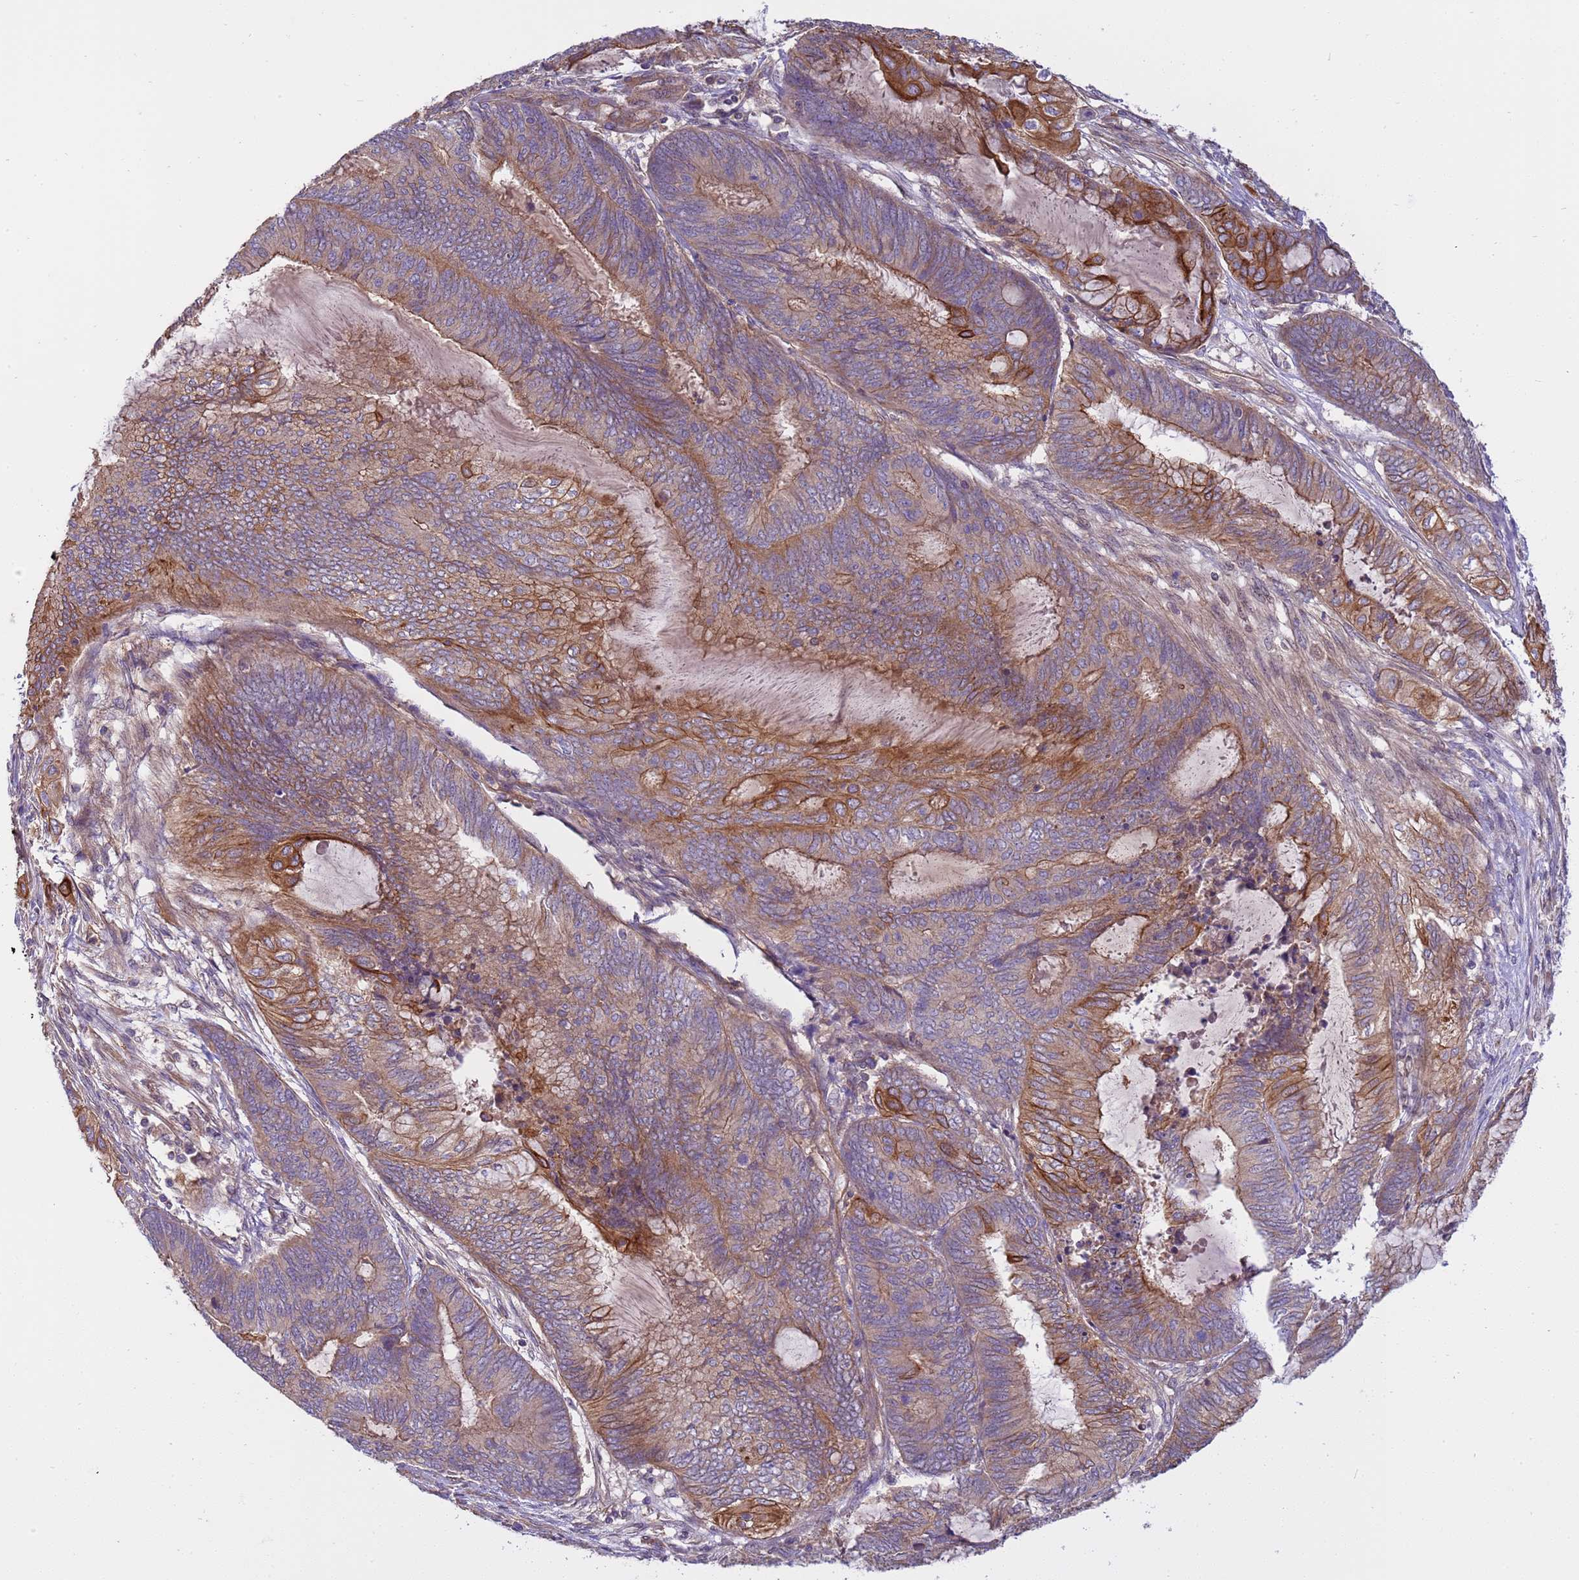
{"staining": {"intensity": "strong", "quantity": "25%-75%", "location": "cytoplasmic/membranous"}, "tissue": "endometrial cancer", "cell_type": "Tumor cells", "image_type": "cancer", "snomed": [{"axis": "morphology", "description": "Adenocarcinoma, NOS"}, {"axis": "topography", "description": "Uterus"}, {"axis": "topography", "description": "Endometrium"}], "caption": "DAB (3,3'-diaminobenzidine) immunohistochemical staining of human endometrial cancer reveals strong cytoplasmic/membranous protein expression in about 25%-75% of tumor cells.", "gene": "SMCO3", "patient": {"sex": "female", "age": 70}}